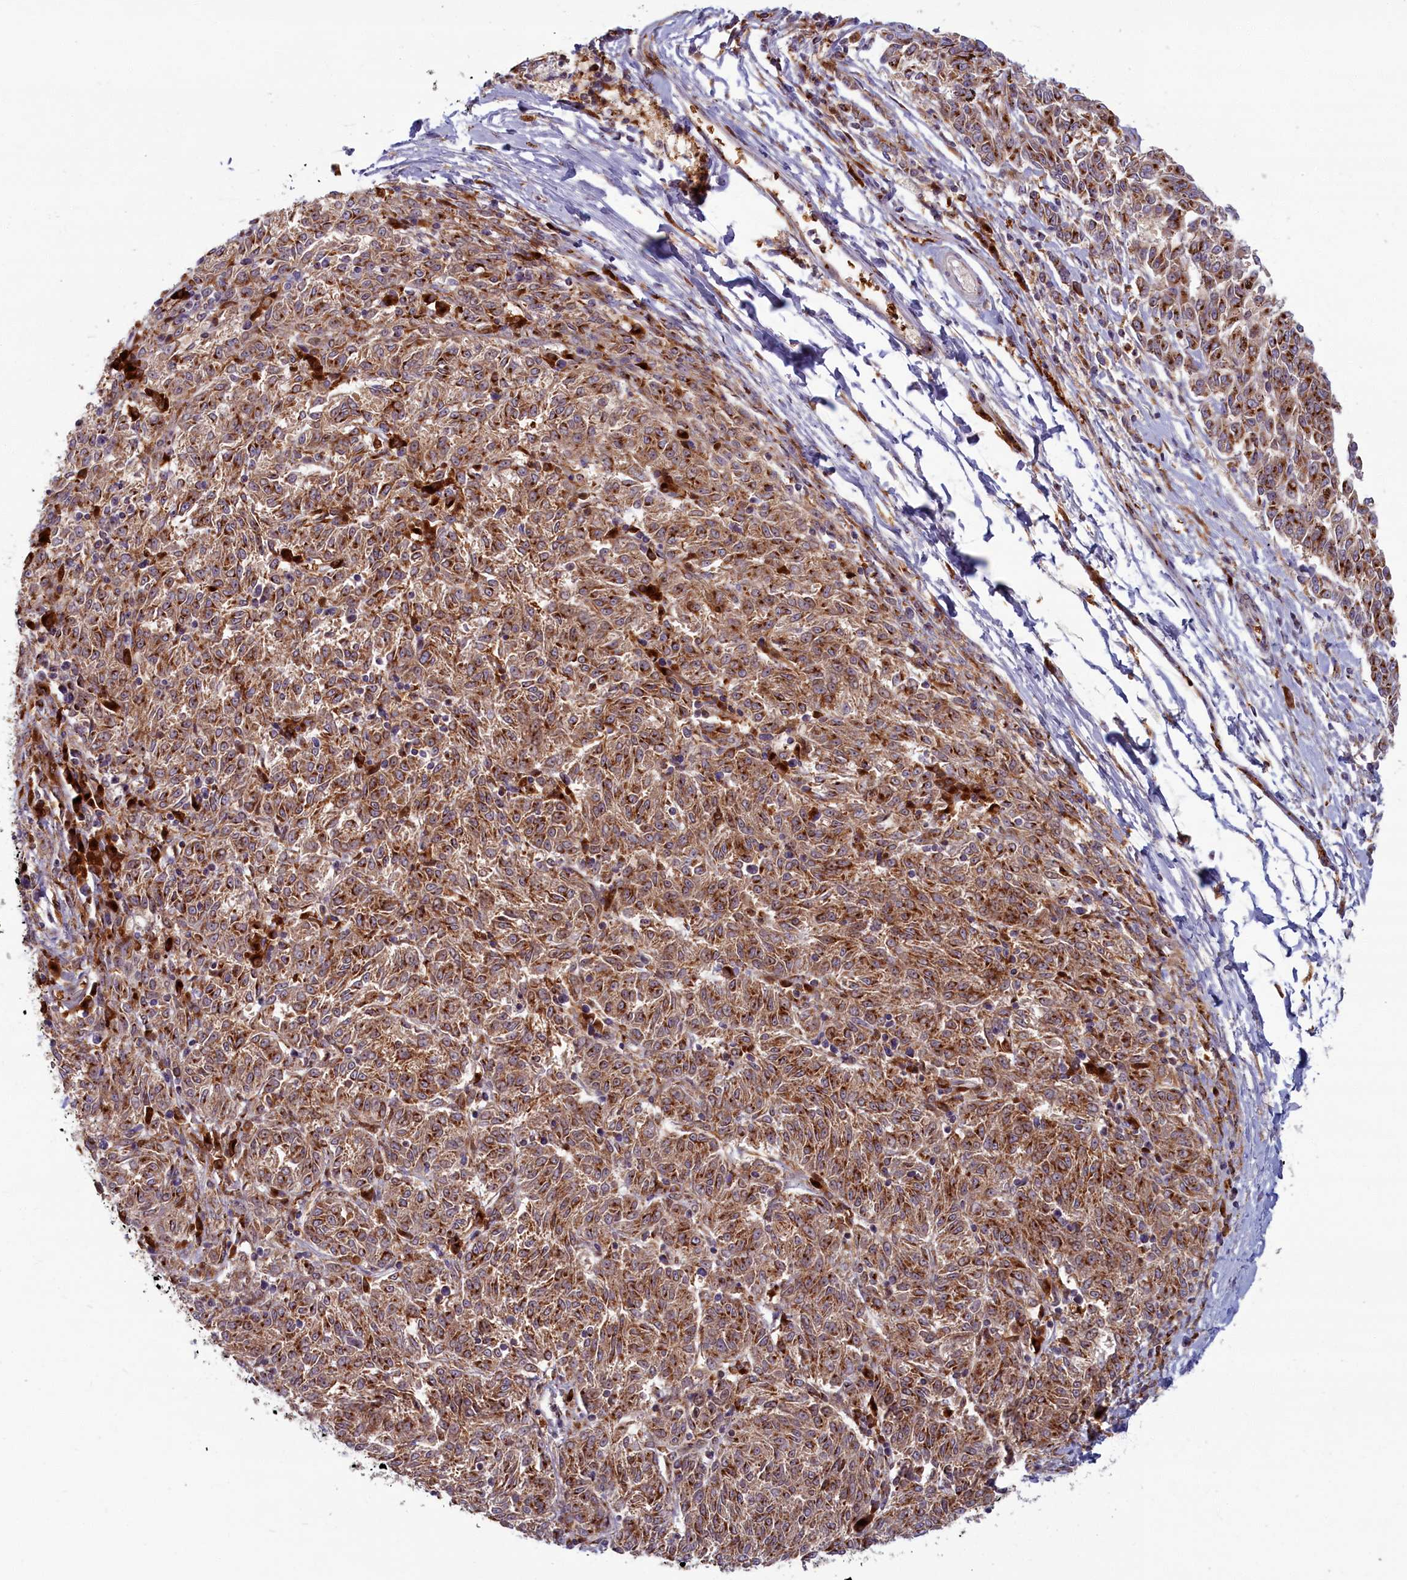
{"staining": {"intensity": "moderate", "quantity": ">75%", "location": "cytoplasmic/membranous"}, "tissue": "melanoma", "cell_type": "Tumor cells", "image_type": "cancer", "snomed": [{"axis": "morphology", "description": "Malignant melanoma, NOS"}, {"axis": "topography", "description": "Skin"}], "caption": "Melanoma stained for a protein (brown) reveals moderate cytoplasmic/membranous positive expression in about >75% of tumor cells.", "gene": "BLVRB", "patient": {"sex": "female", "age": 72}}